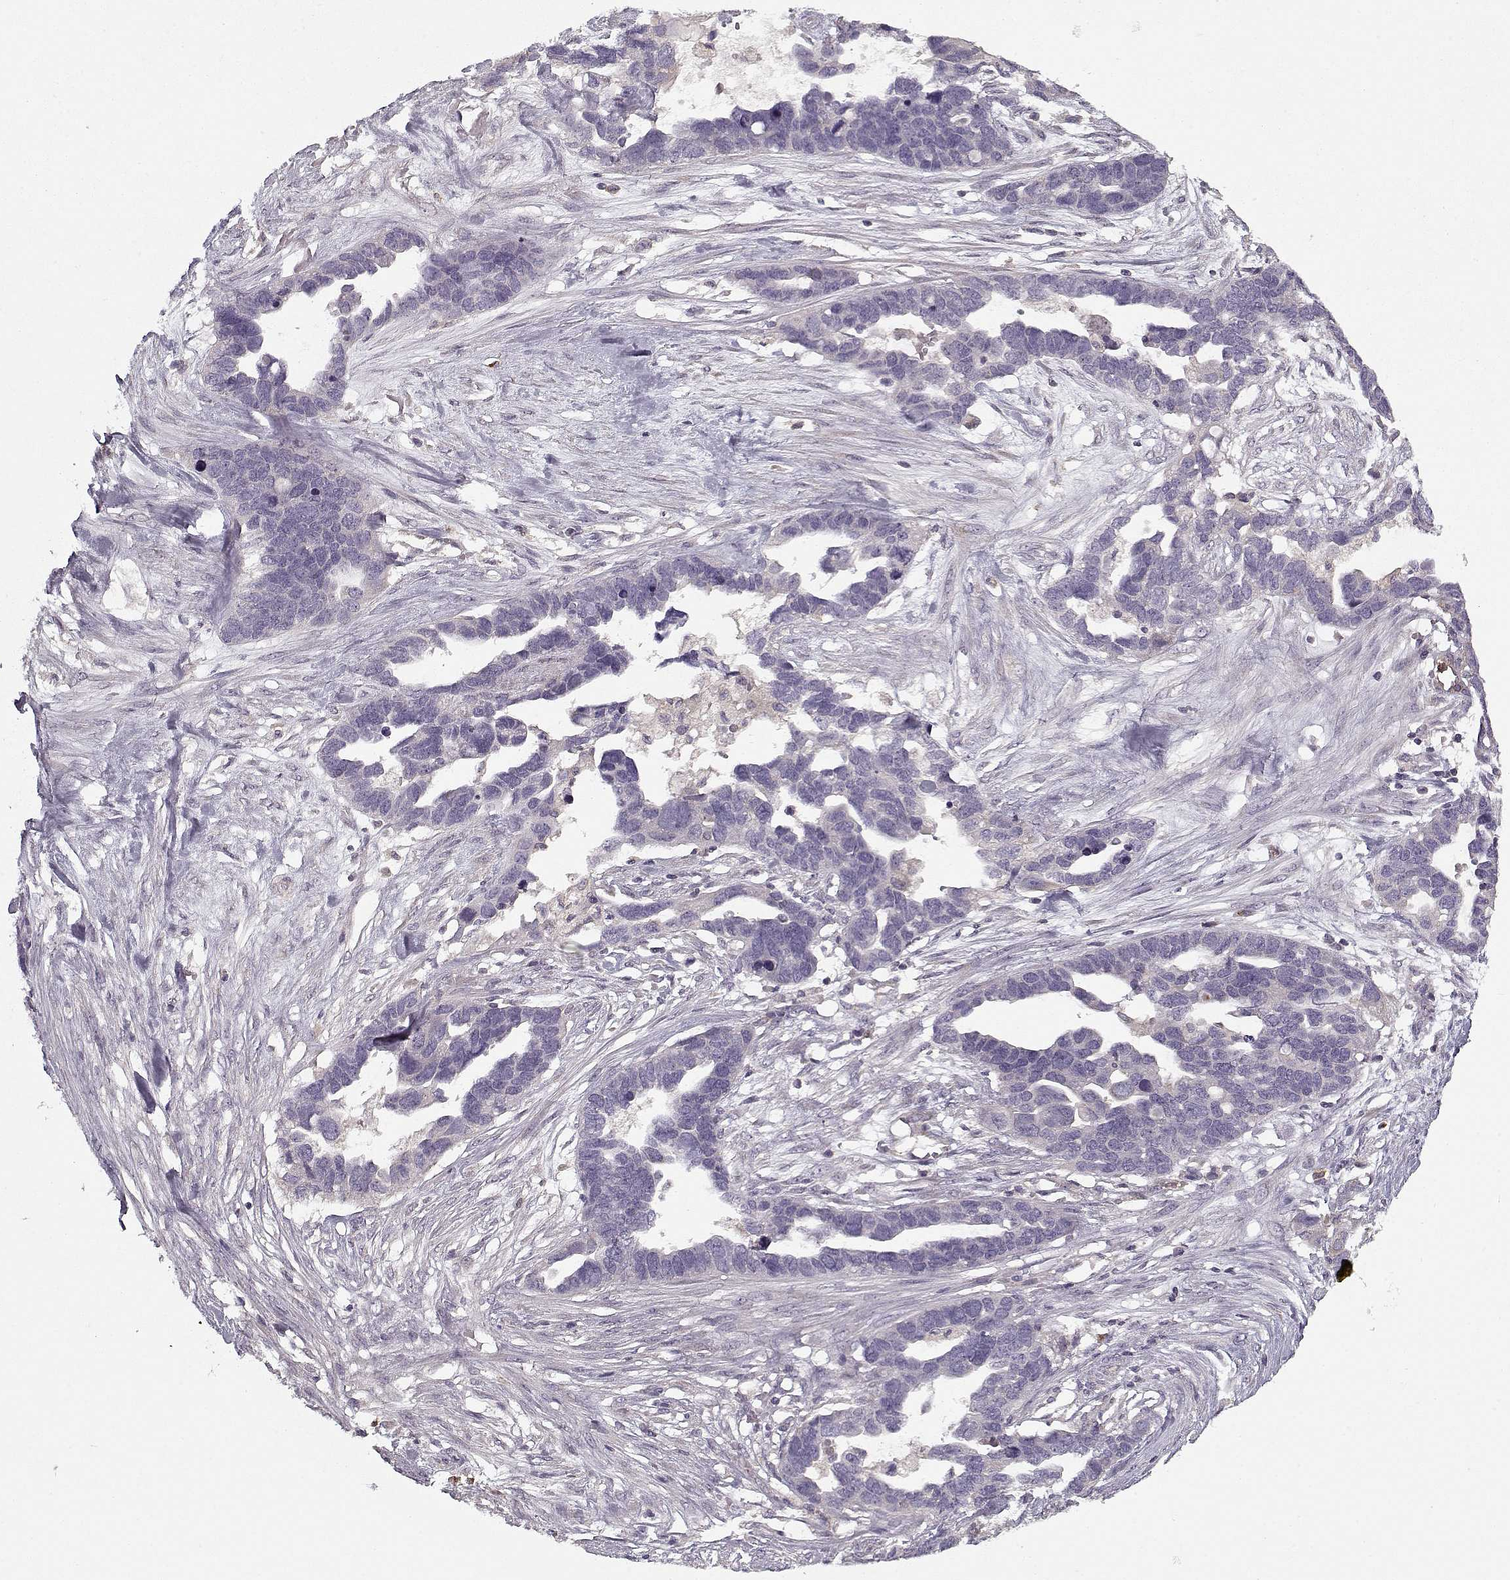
{"staining": {"intensity": "negative", "quantity": "none", "location": "none"}, "tissue": "ovarian cancer", "cell_type": "Tumor cells", "image_type": "cancer", "snomed": [{"axis": "morphology", "description": "Cystadenocarcinoma, serous, NOS"}, {"axis": "topography", "description": "Ovary"}], "caption": "Tumor cells are negative for protein expression in human ovarian cancer.", "gene": "UNC13D", "patient": {"sex": "female", "age": 54}}